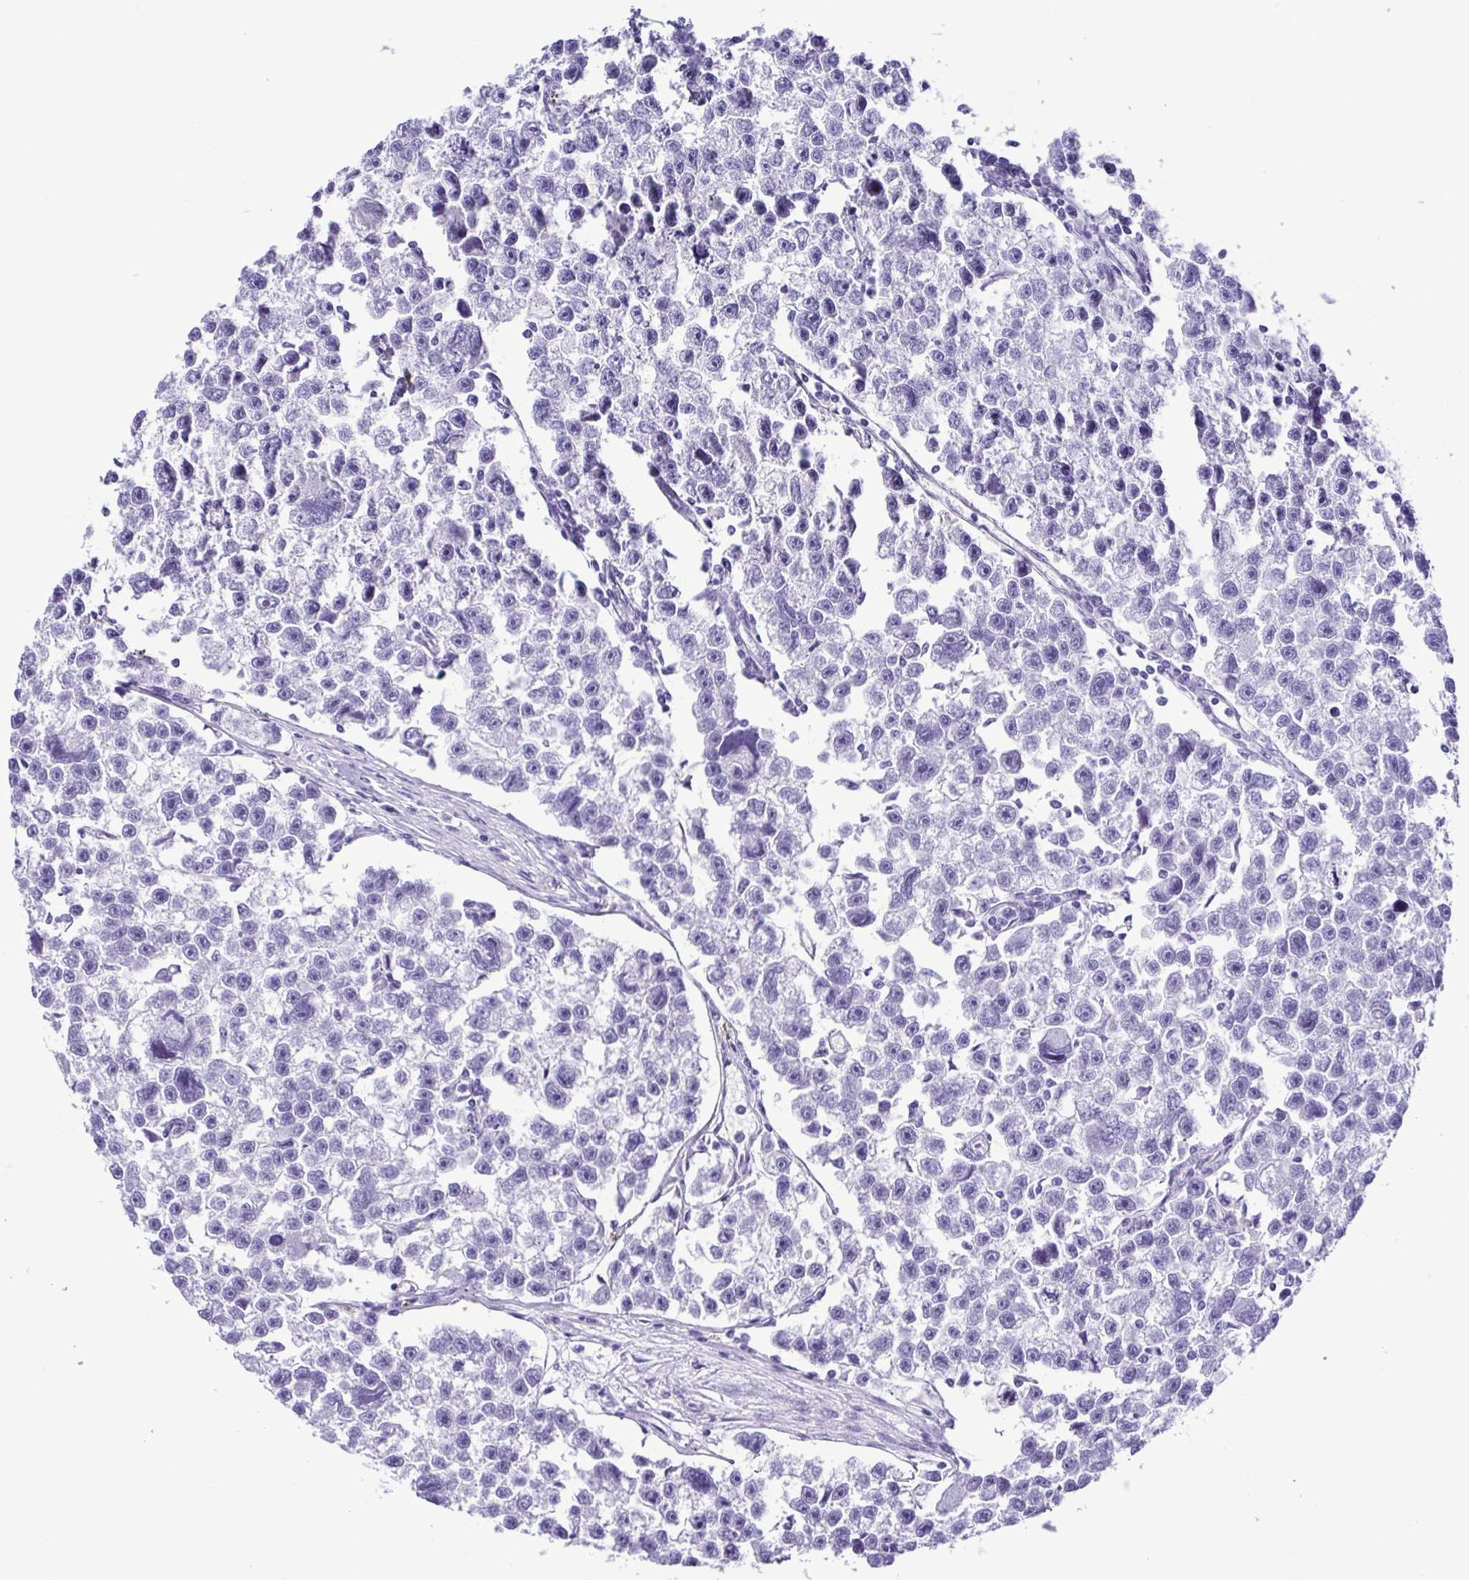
{"staining": {"intensity": "negative", "quantity": "none", "location": "none"}, "tissue": "testis cancer", "cell_type": "Tumor cells", "image_type": "cancer", "snomed": [{"axis": "morphology", "description": "Seminoma, NOS"}, {"axis": "topography", "description": "Testis"}], "caption": "This is an immunohistochemistry (IHC) micrograph of seminoma (testis). There is no staining in tumor cells.", "gene": "CASP14", "patient": {"sex": "male", "age": 26}}